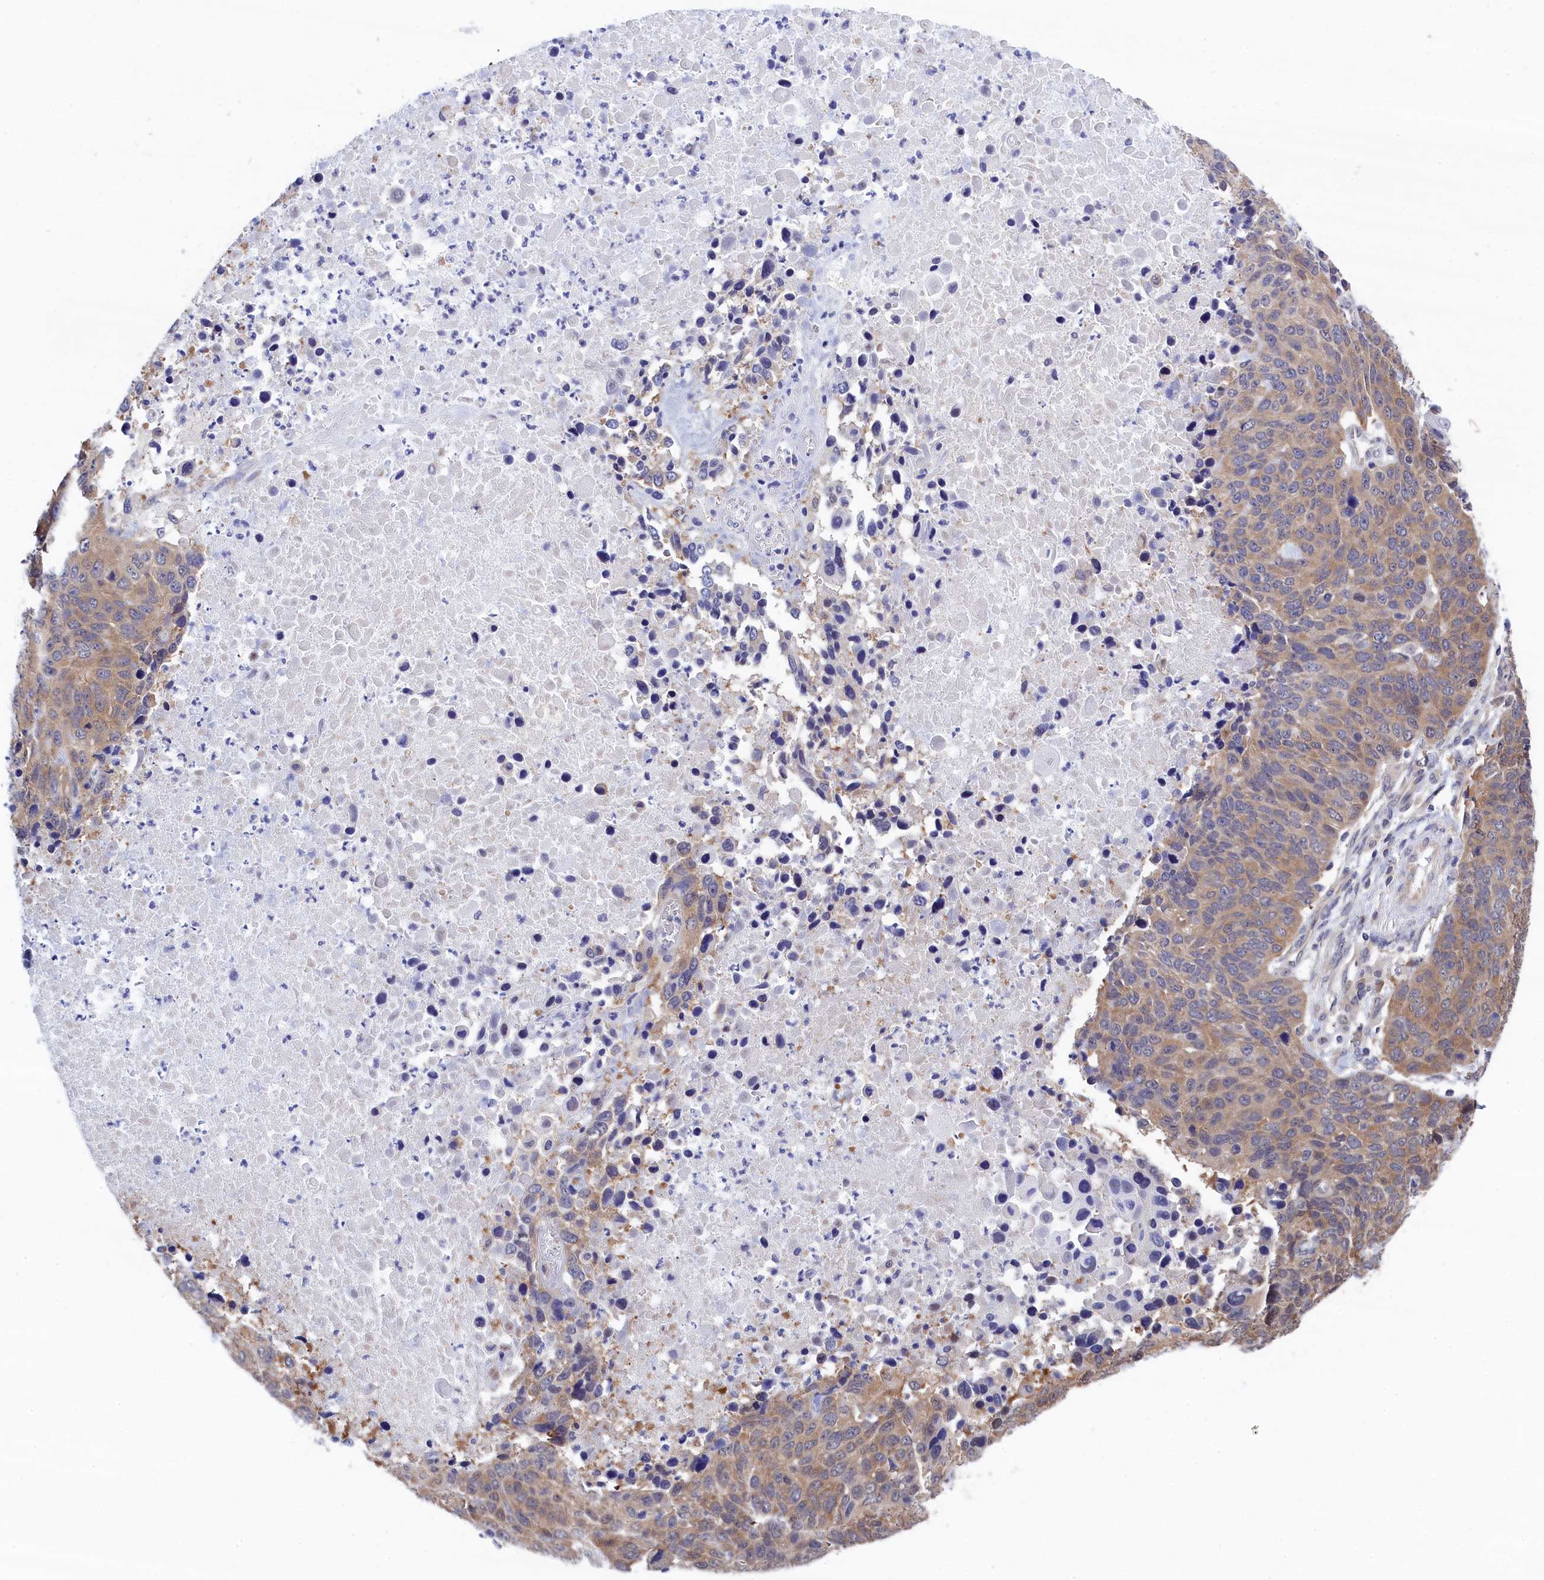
{"staining": {"intensity": "weak", "quantity": "25%-75%", "location": "cytoplasmic/membranous"}, "tissue": "lung cancer", "cell_type": "Tumor cells", "image_type": "cancer", "snomed": [{"axis": "morphology", "description": "Normal tissue, NOS"}, {"axis": "morphology", "description": "Squamous cell carcinoma, NOS"}, {"axis": "topography", "description": "Lymph node"}, {"axis": "topography", "description": "Lung"}], "caption": "Human lung squamous cell carcinoma stained with a protein marker displays weak staining in tumor cells.", "gene": "PGP", "patient": {"sex": "male", "age": 66}}